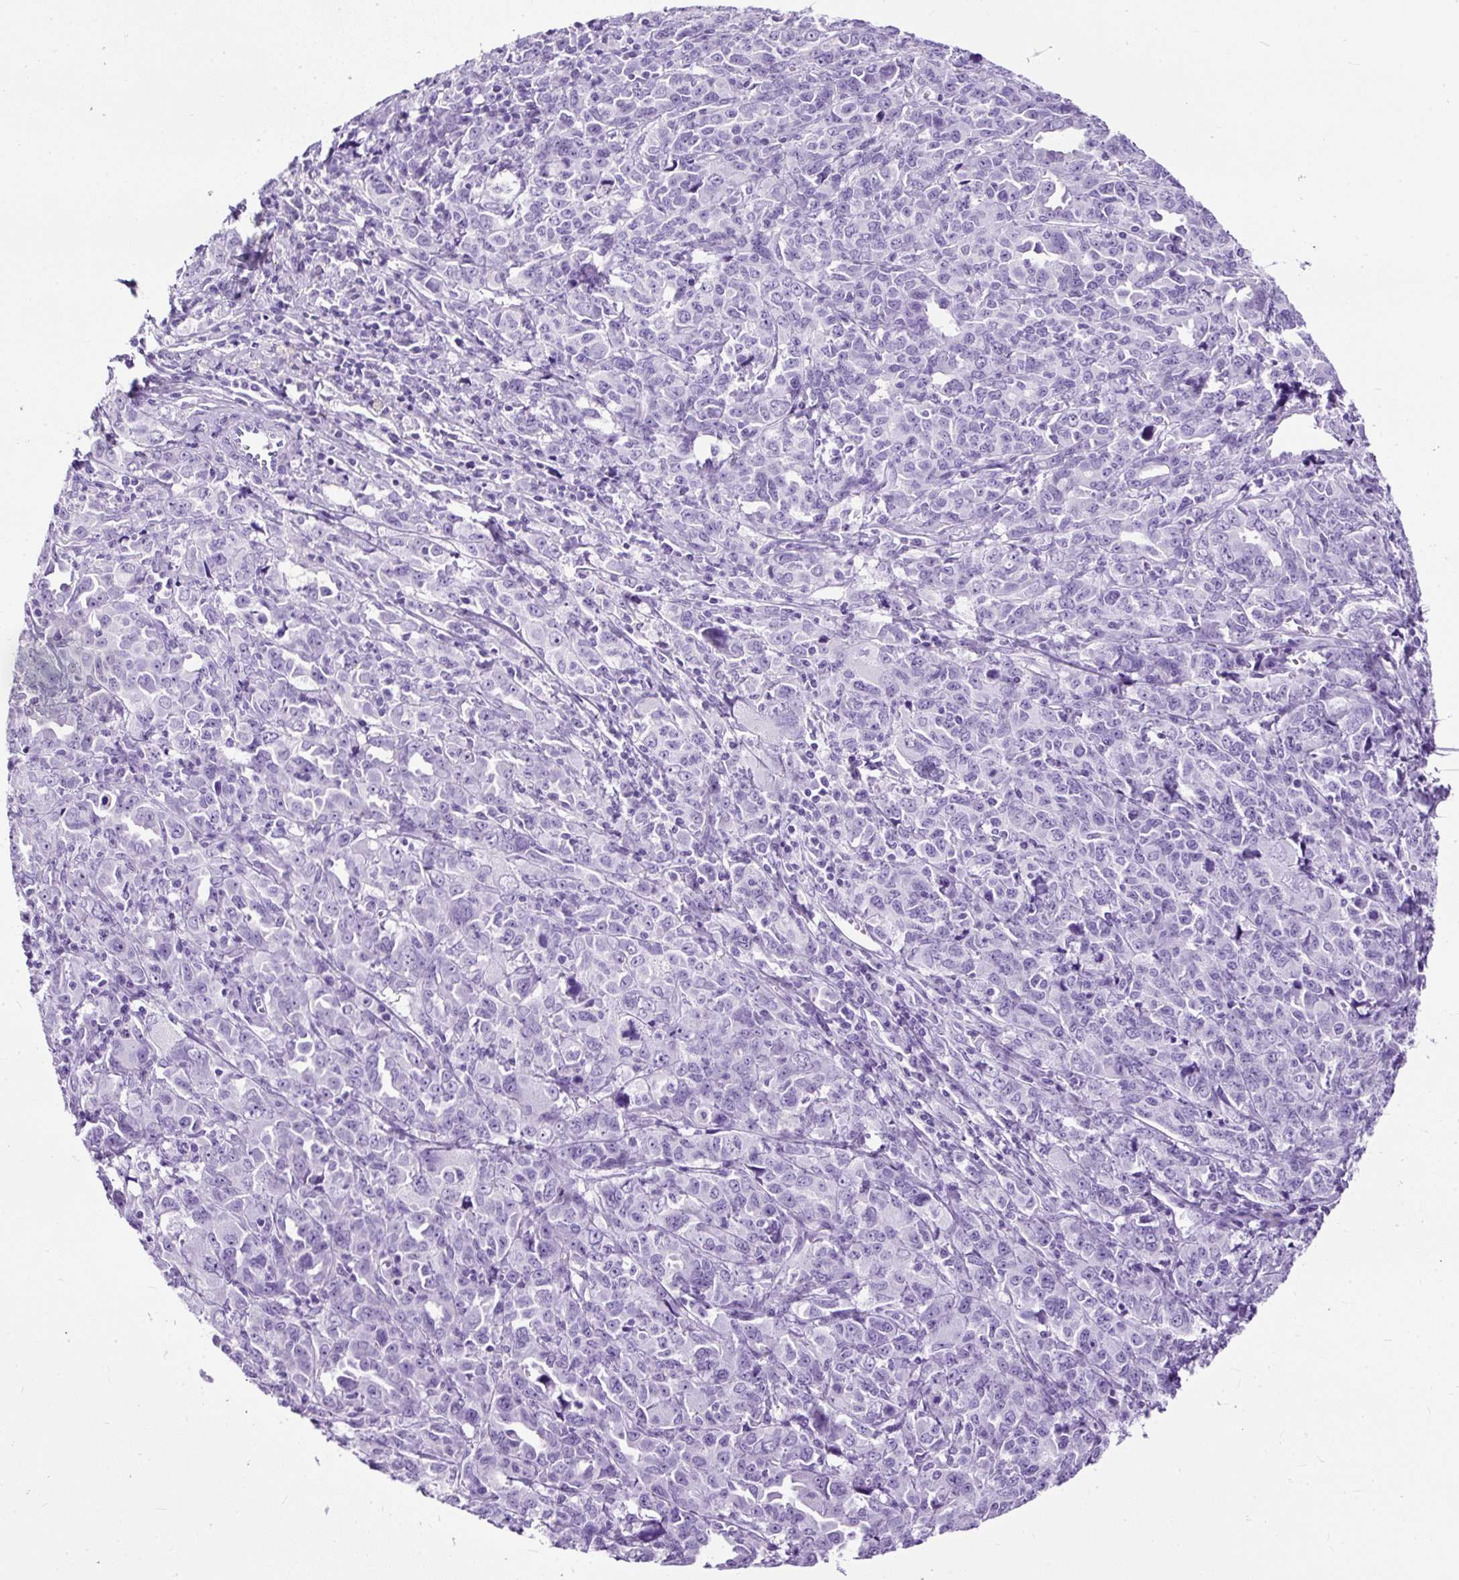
{"staining": {"intensity": "negative", "quantity": "none", "location": "none"}, "tissue": "ovarian cancer", "cell_type": "Tumor cells", "image_type": "cancer", "snomed": [{"axis": "morphology", "description": "Adenocarcinoma, NOS"}, {"axis": "morphology", "description": "Carcinoma, endometroid"}, {"axis": "topography", "description": "Ovary"}], "caption": "Tumor cells are negative for brown protein staining in ovarian cancer (endometroid carcinoma). (DAB IHC, high magnification).", "gene": "NTS", "patient": {"sex": "female", "age": 72}}